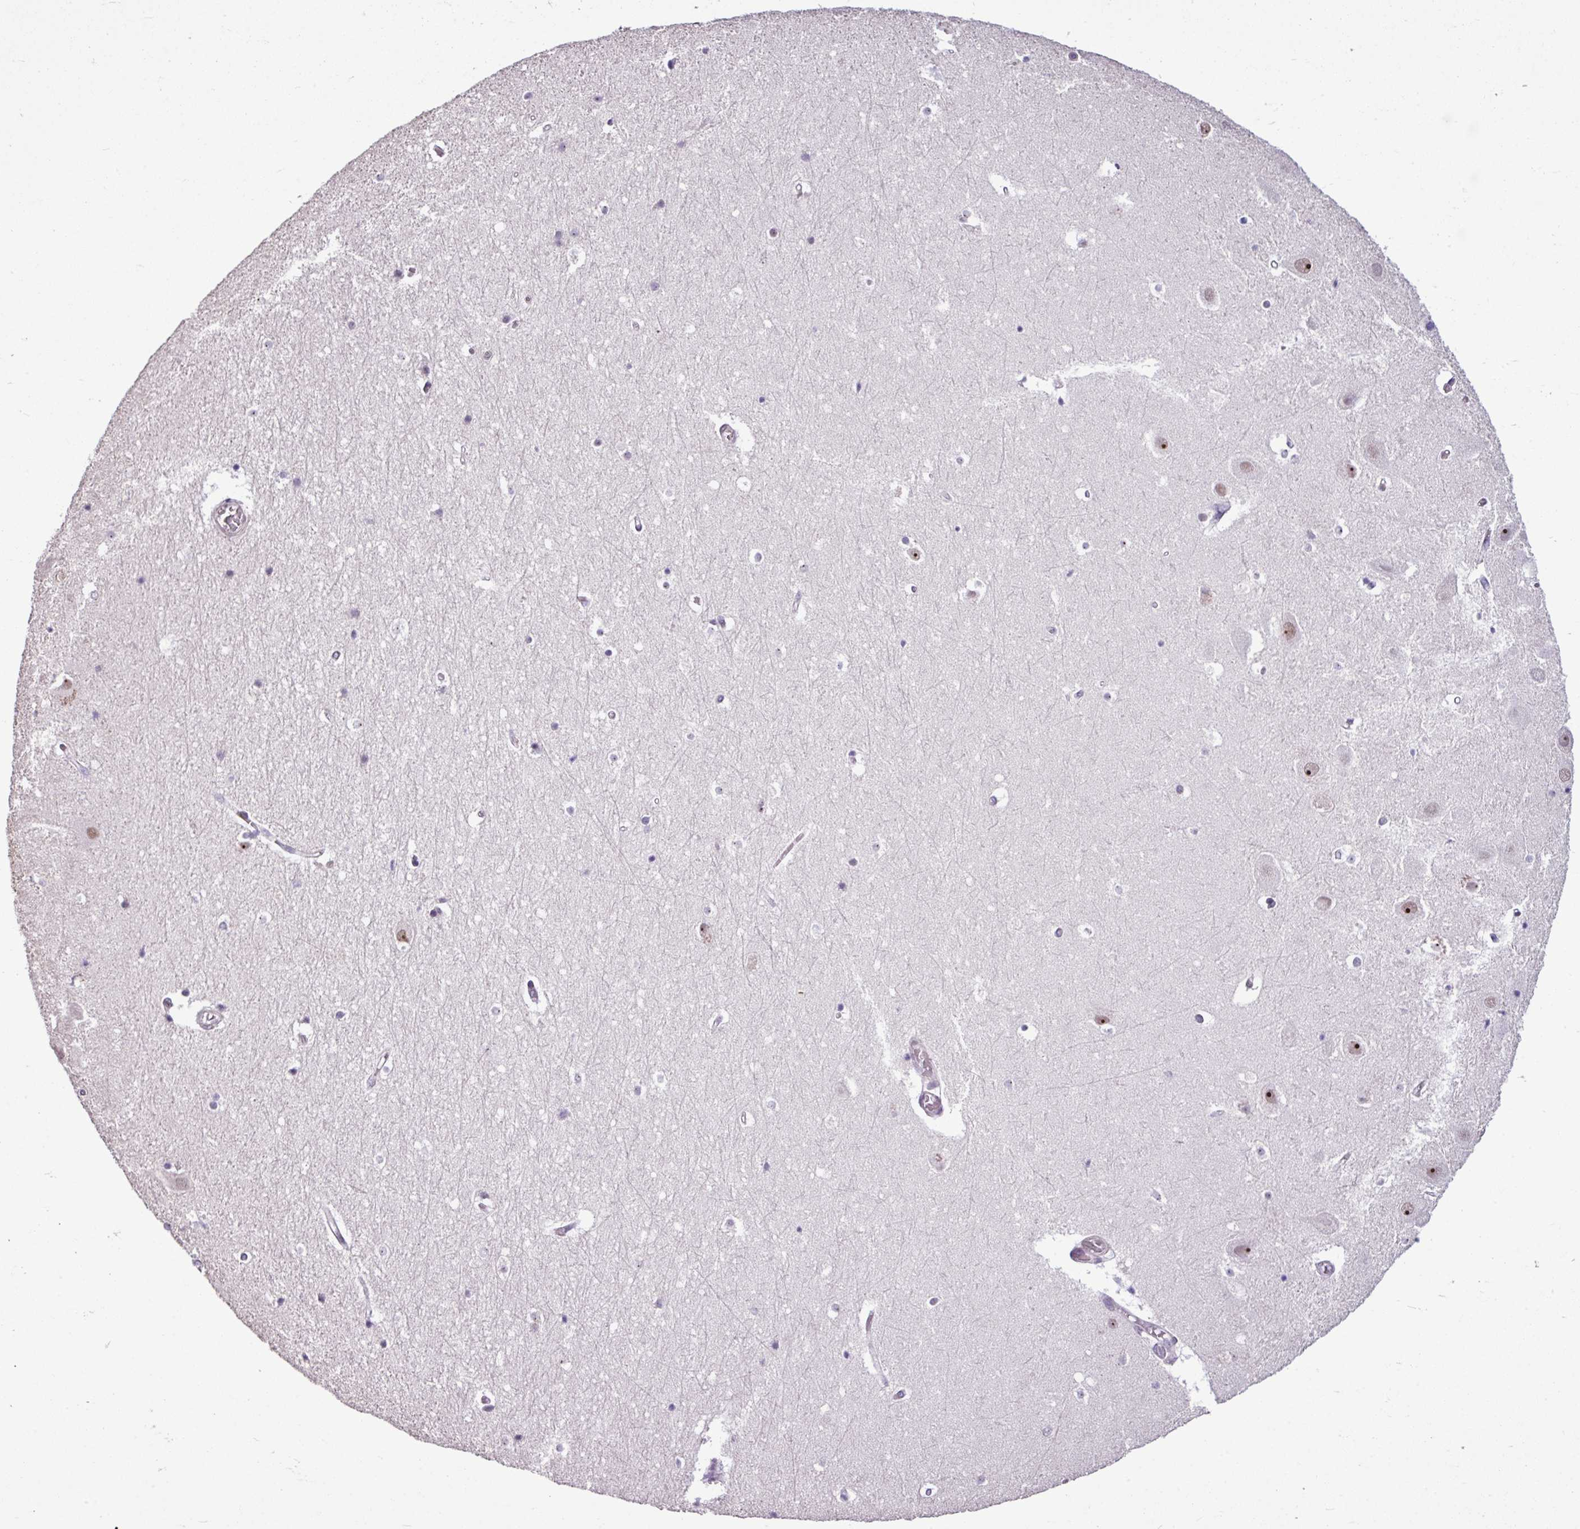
{"staining": {"intensity": "negative", "quantity": "none", "location": "none"}, "tissue": "hippocampus", "cell_type": "Glial cells", "image_type": "normal", "snomed": [{"axis": "morphology", "description": "Normal tissue, NOS"}, {"axis": "topography", "description": "Hippocampus"}], "caption": "Hippocampus was stained to show a protein in brown. There is no significant staining in glial cells. (Brightfield microscopy of DAB IHC at high magnification).", "gene": "UTP18", "patient": {"sex": "female", "age": 52}}